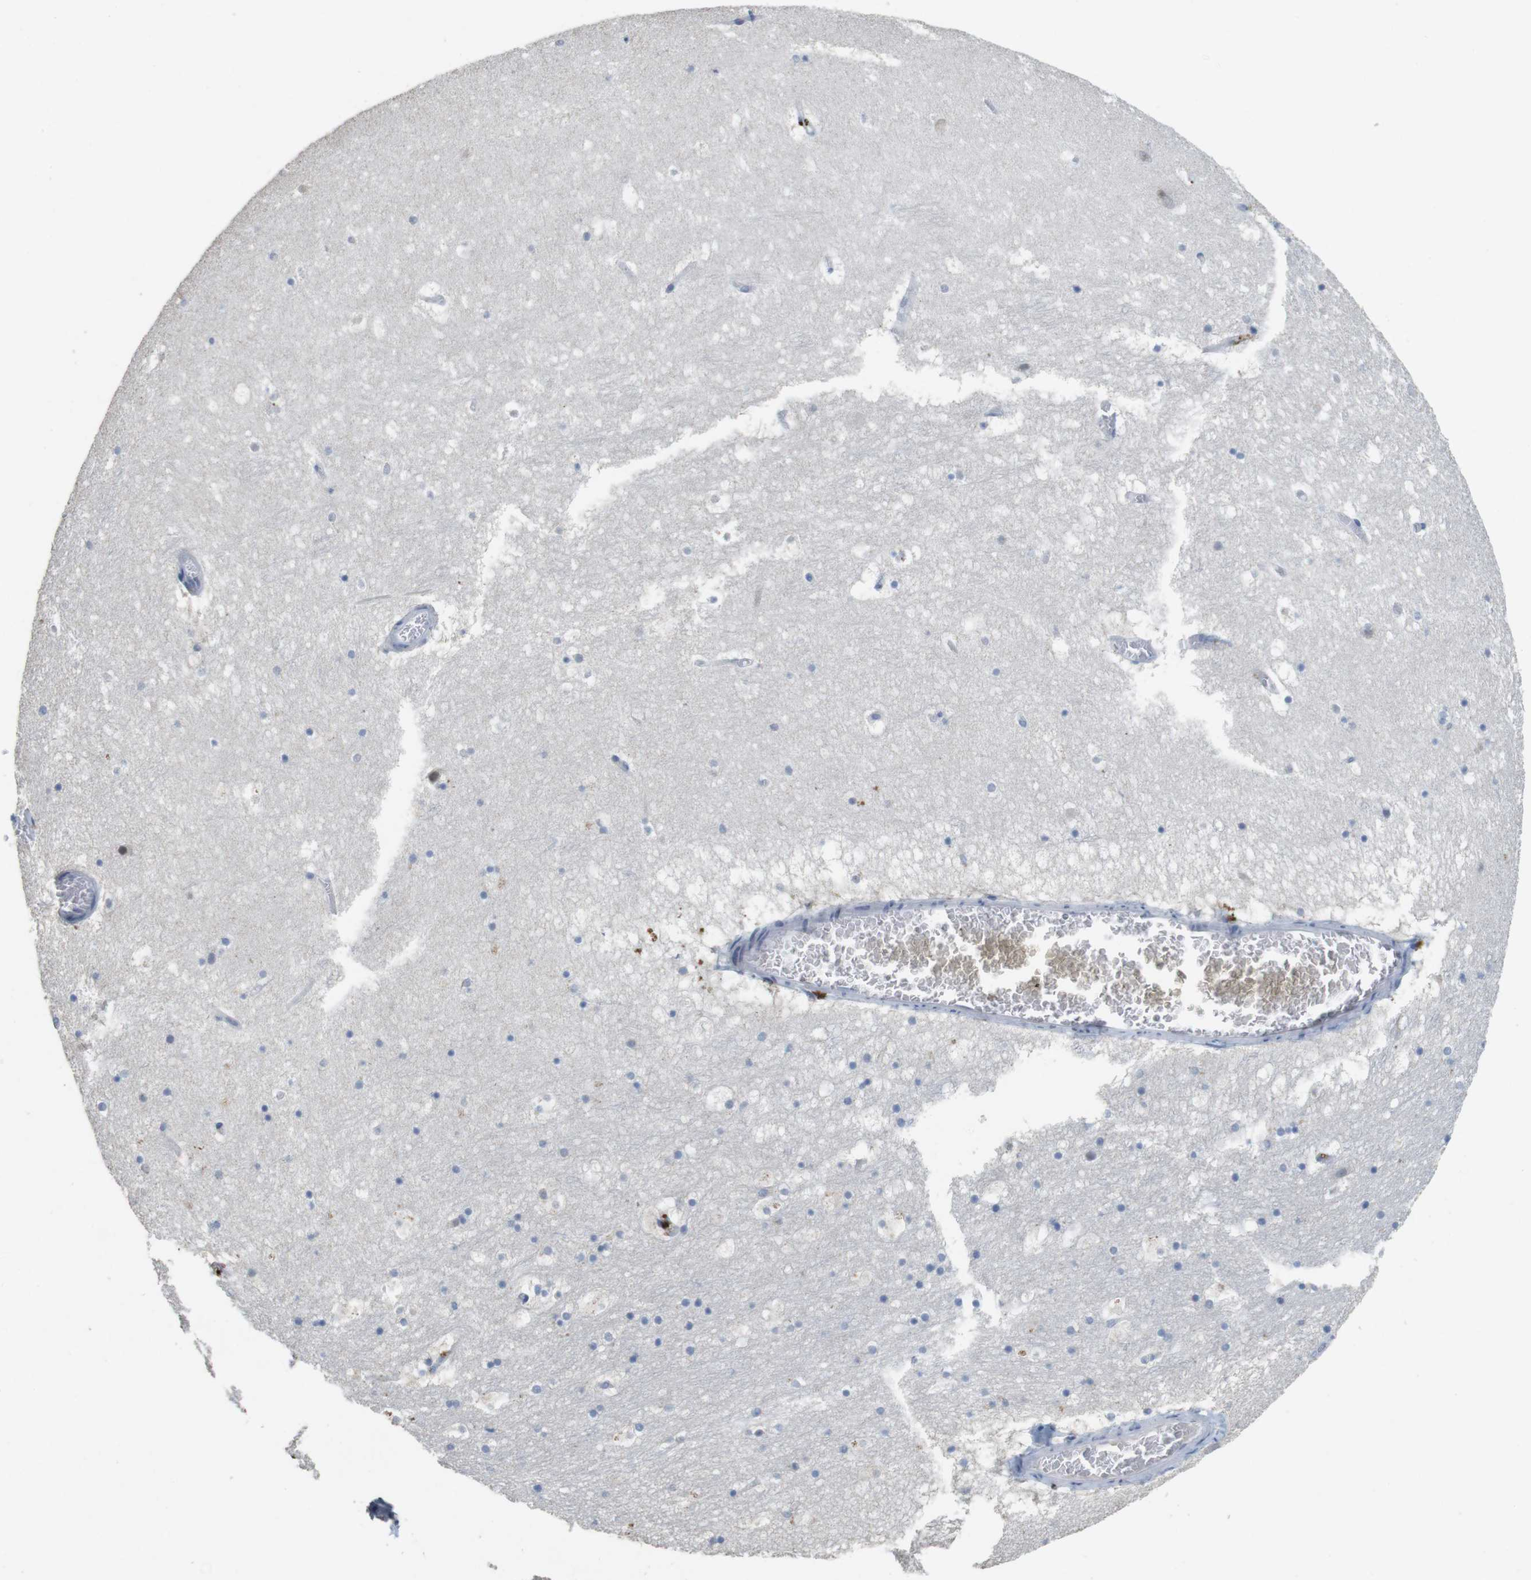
{"staining": {"intensity": "moderate", "quantity": "<25%", "location": "cytoplasmic/membranous"}, "tissue": "hippocampus", "cell_type": "Glial cells", "image_type": "normal", "snomed": [{"axis": "morphology", "description": "Normal tissue, NOS"}, {"axis": "topography", "description": "Hippocampus"}], "caption": "IHC of normal human hippocampus reveals low levels of moderate cytoplasmic/membranous expression in about <25% of glial cells. (Brightfield microscopy of DAB IHC at high magnification).", "gene": "KPNA2", "patient": {"sex": "male", "age": 45}}